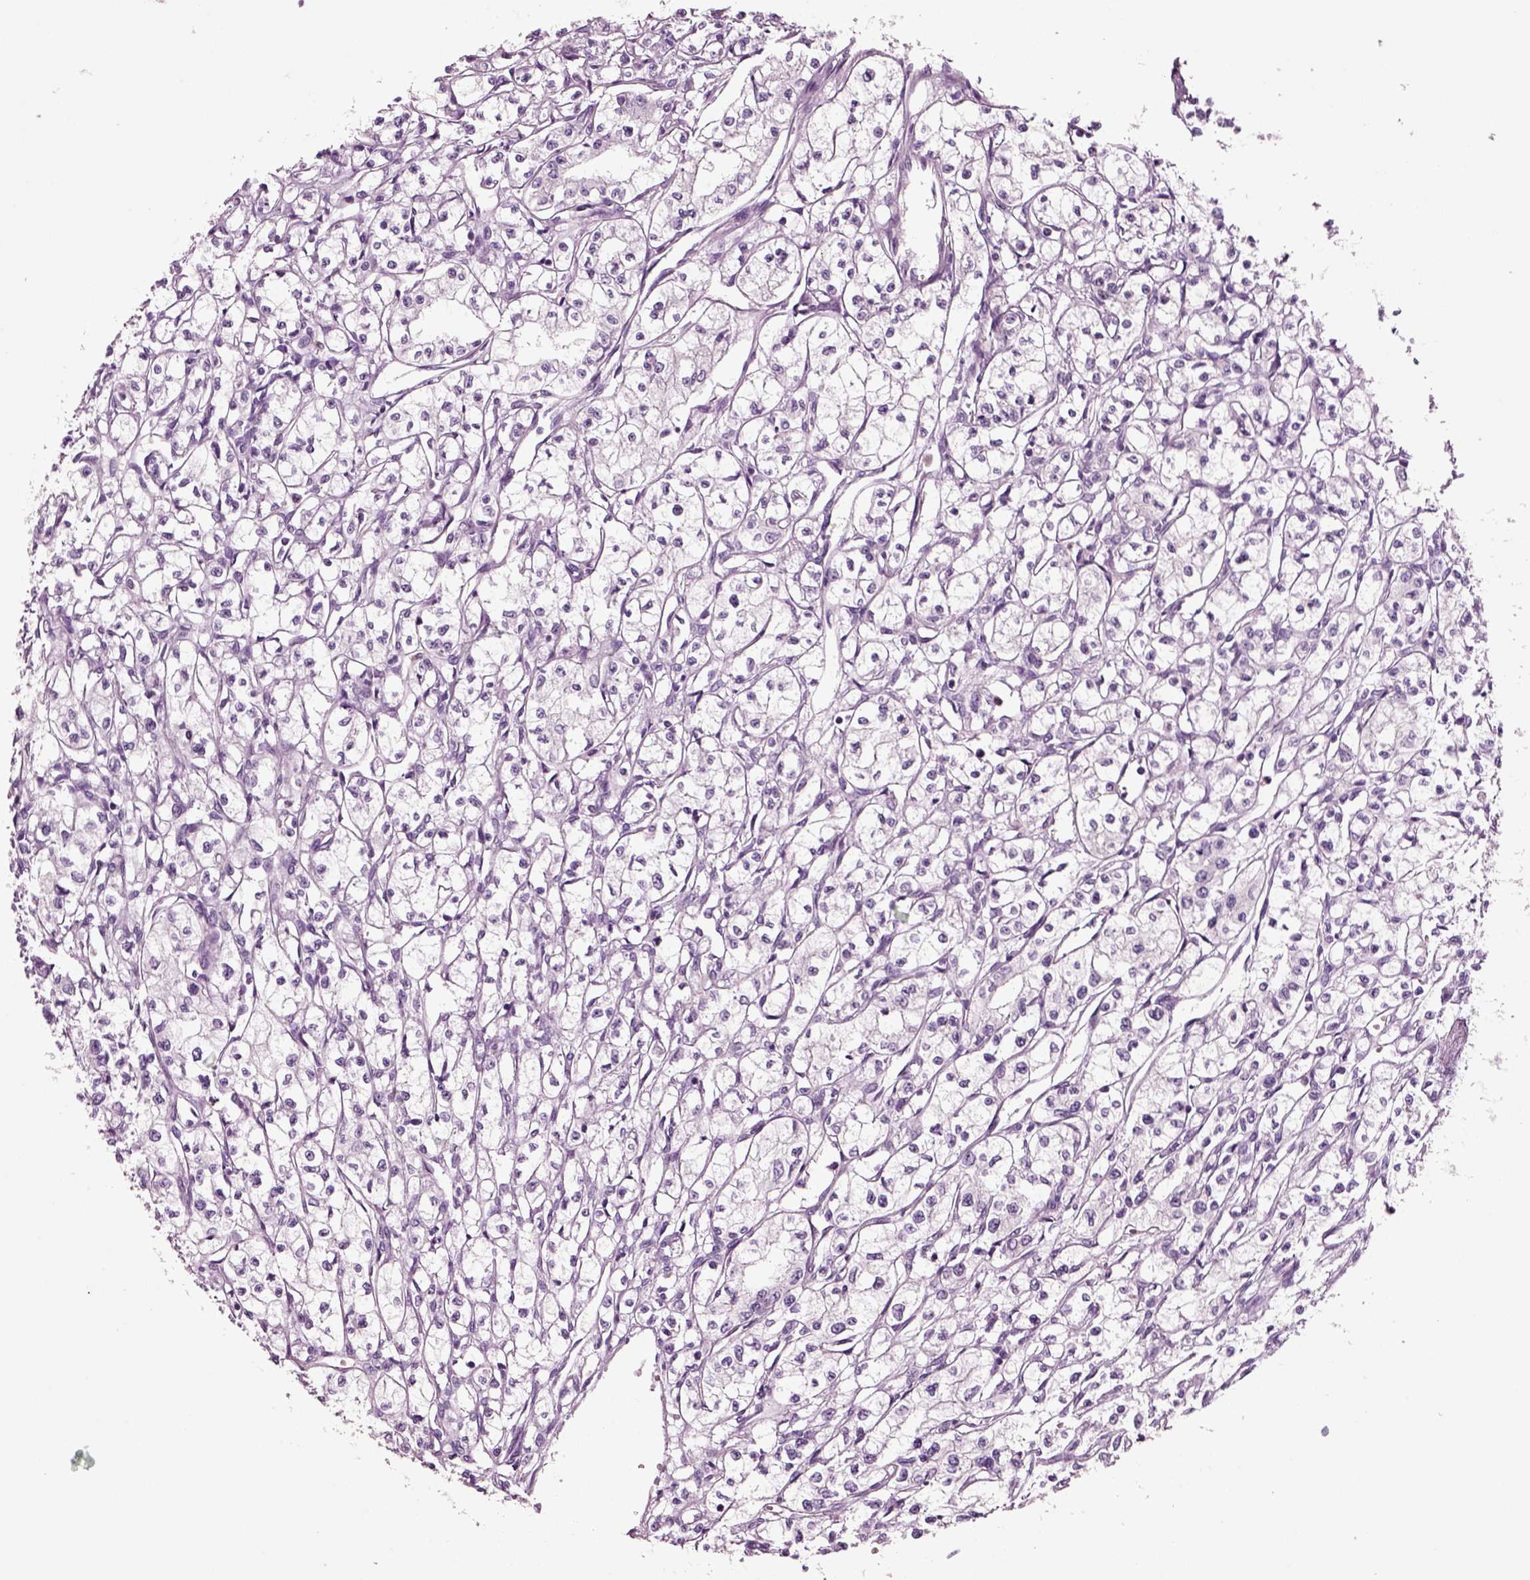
{"staining": {"intensity": "negative", "quantity": "none", "location": "none"}, "tissue": "renal cancer", "cell_type": "Tumor cells", "image_type": "cancer", "snomed": [{"axis": "morphology", "description": "Adenocarcinoma, NOS"}, {"axis": "topography", "description": "Kidney"}], "caption": "Adenocarcinoma (renal) stained for a protein using immunohistochemistry displays no expression tumor cells.", "gene": "CRABP1", "patient": {"sex": "male", "age": 56}}